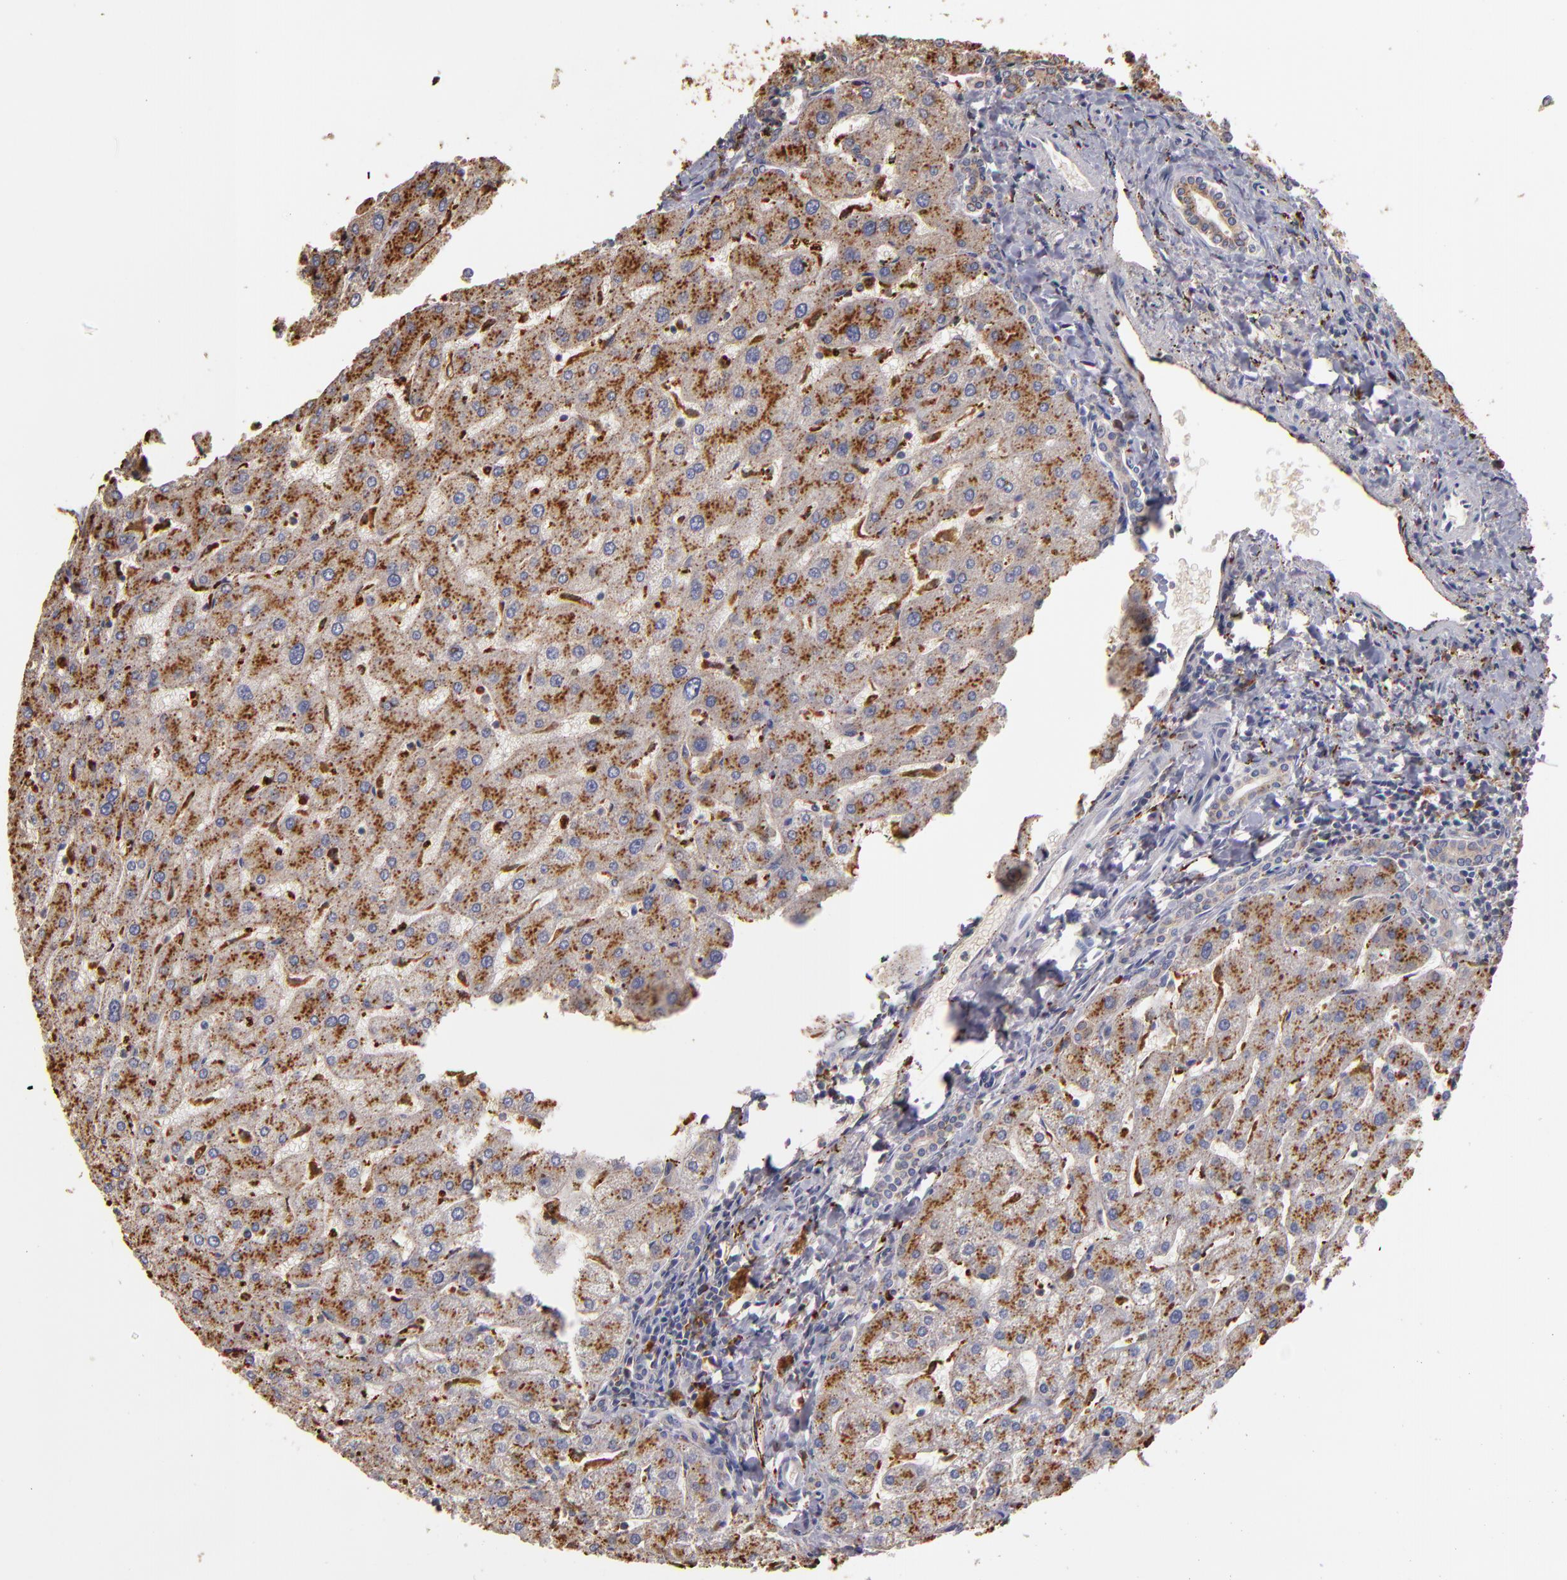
{"staining": {"intensity": "weak", "quantity": ">75%", "location": "cytoplasmic/membranous"}, "tissue": "liver", "cell_type": "Cholangiocytes", "image_type": "normal", "snomed": [{"axis": "morphology", "description": "Normal tissue, NOS"}, {"axis": "topography", "description": "Liver"}], "caption": "An IHC photomicrograph of normal tissue is shown. Protein staining in brown labels weak cytoplasmic/membranous positivity in liver within cholangiocytes.", "gene": "TRAF1", "patient": {"sex": "male", "age": 67}}